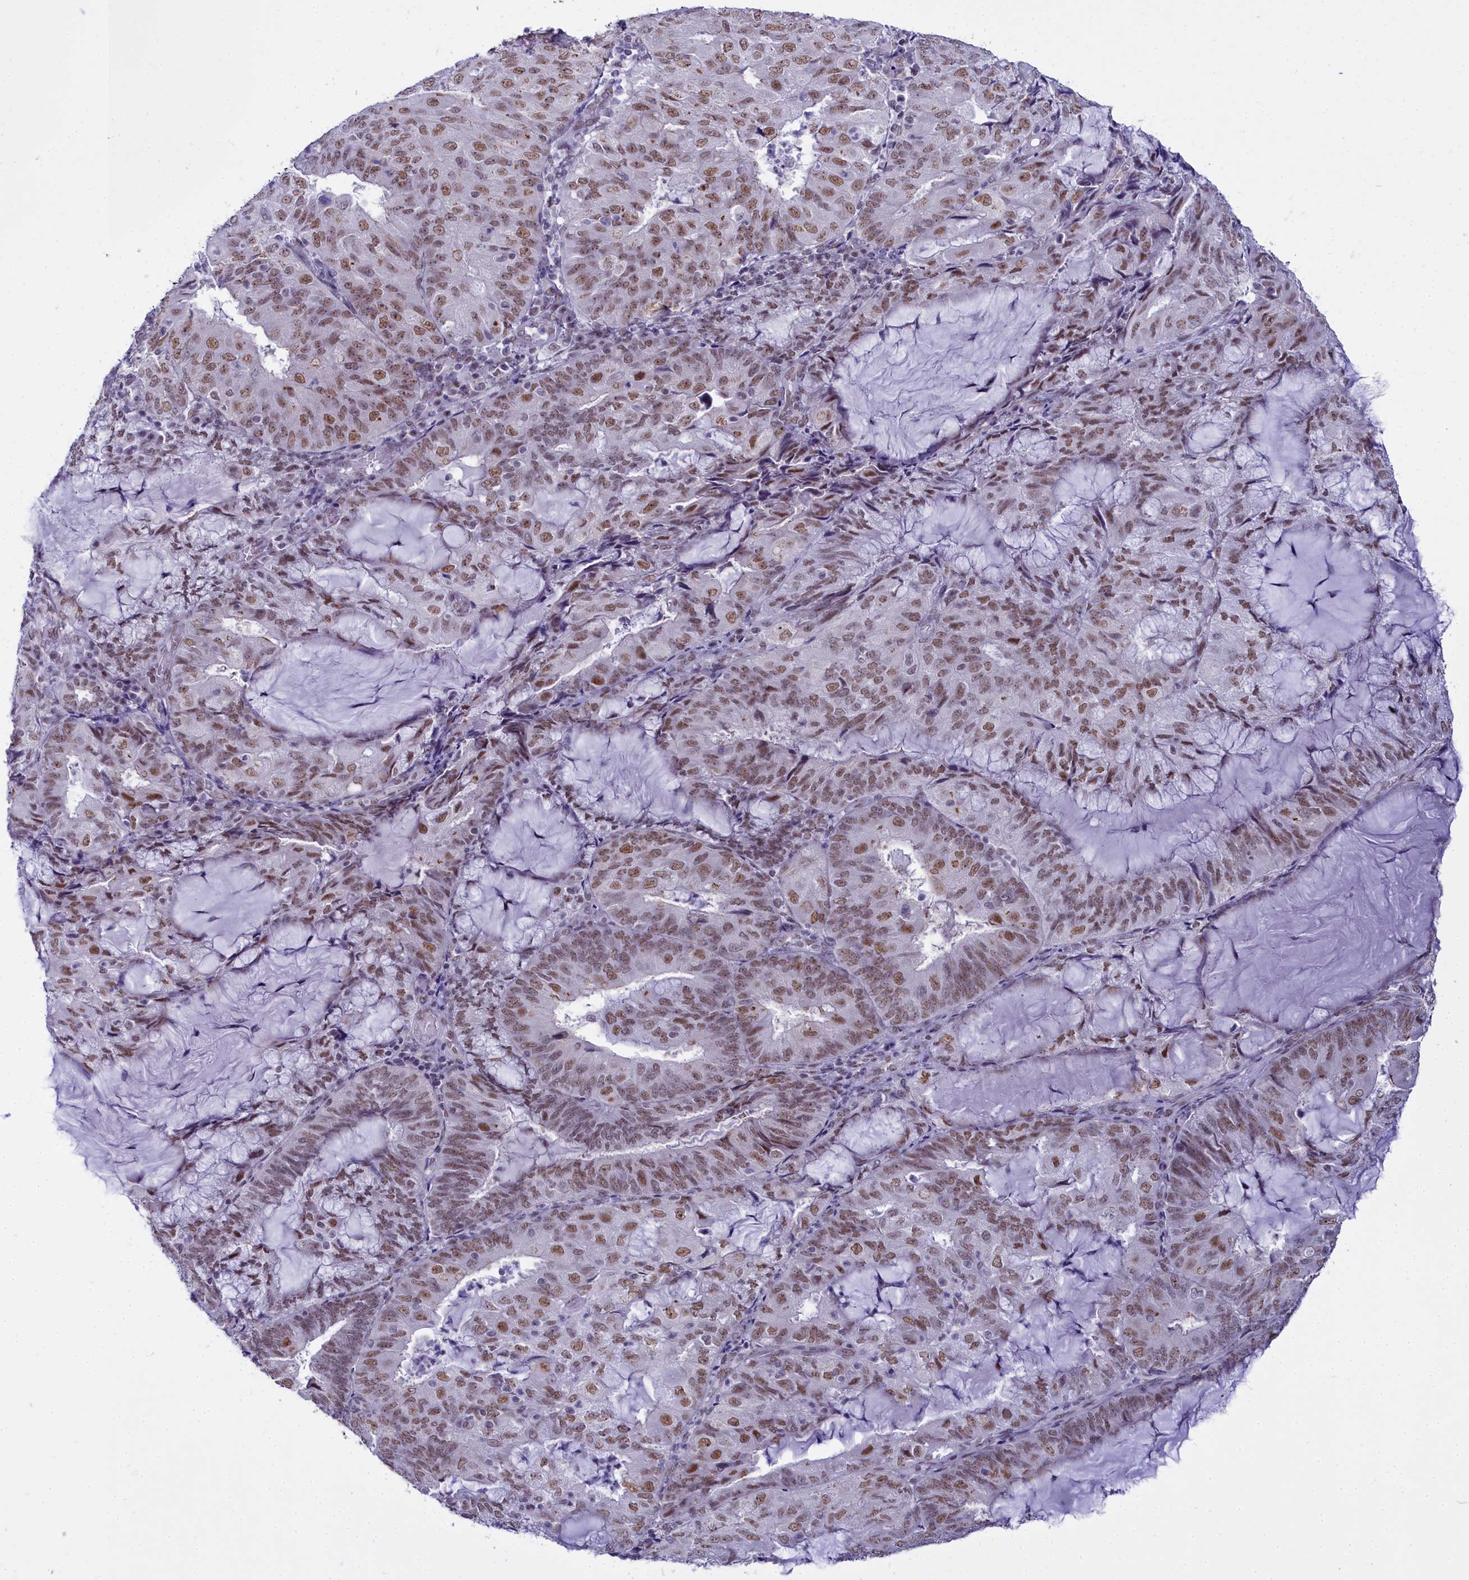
{"staining": {"intensity": "moderate", "quantity": ">75%", "location": "nuclear"}, "tissue": "endometrial cancer", "cell_type": "Tumor cells", "image_type": "cancer", "snomed": [{"axis": "morphology", "description": "Adenocarcinoma, NOS"}, {"axis": "topography", "description": "Endometrium"}], "caption": "Immunohistochemical staining of endometrial cancer (adenocarcinoma) demonstrates medium levels of moderate nuclear protein positivity in about >75% of tumor cells.", "gene": "RBM12", "patient": {"sex": "female", "age": 81}}